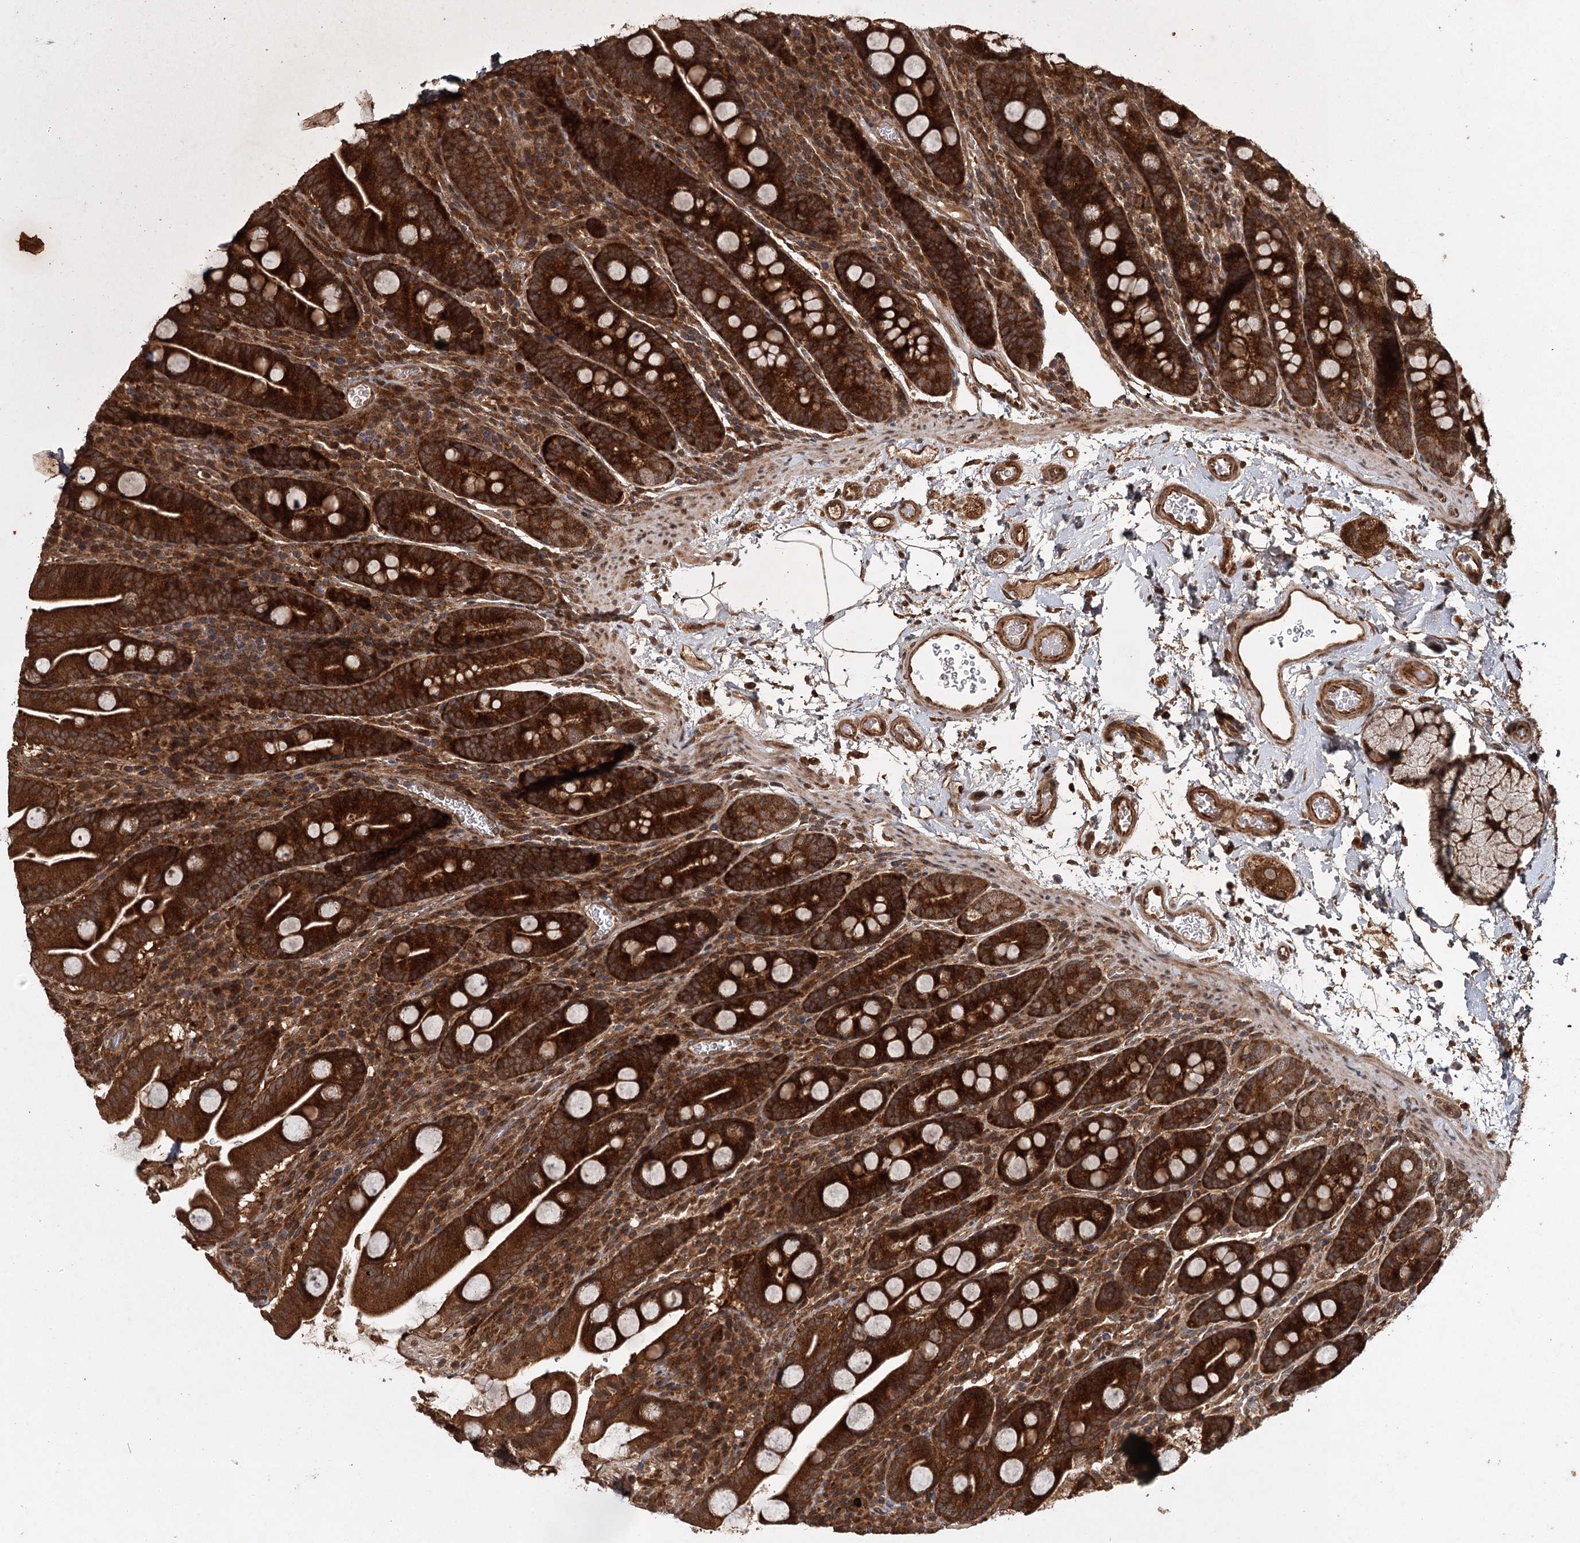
{"staining": {"intensity": "strong", "quantity": ">75%", "location": "cytoplasmic/membranous"}, "tissue": "duodenum", "cell_type": "Glandular cells", "image_type": "normal", "snomed": [{"axis": "morphology", "description": "Normal tissue, NOS"}, {"axis": "topography", "description": "Duodenum"}], "caption": "Brown immunohistochemical staining in benign human duodenum exhibits strong cytoplasmic/membranous staining in approximately >75% of glandular cells. (Stains: DAB (3,3'-diaminobenzidine) in brown, nuclei in blue, Microscopy: brightfield microscopy at high magnification).", "gene": "RPAP3", "patient": {"sex": "male", "age": 35}}